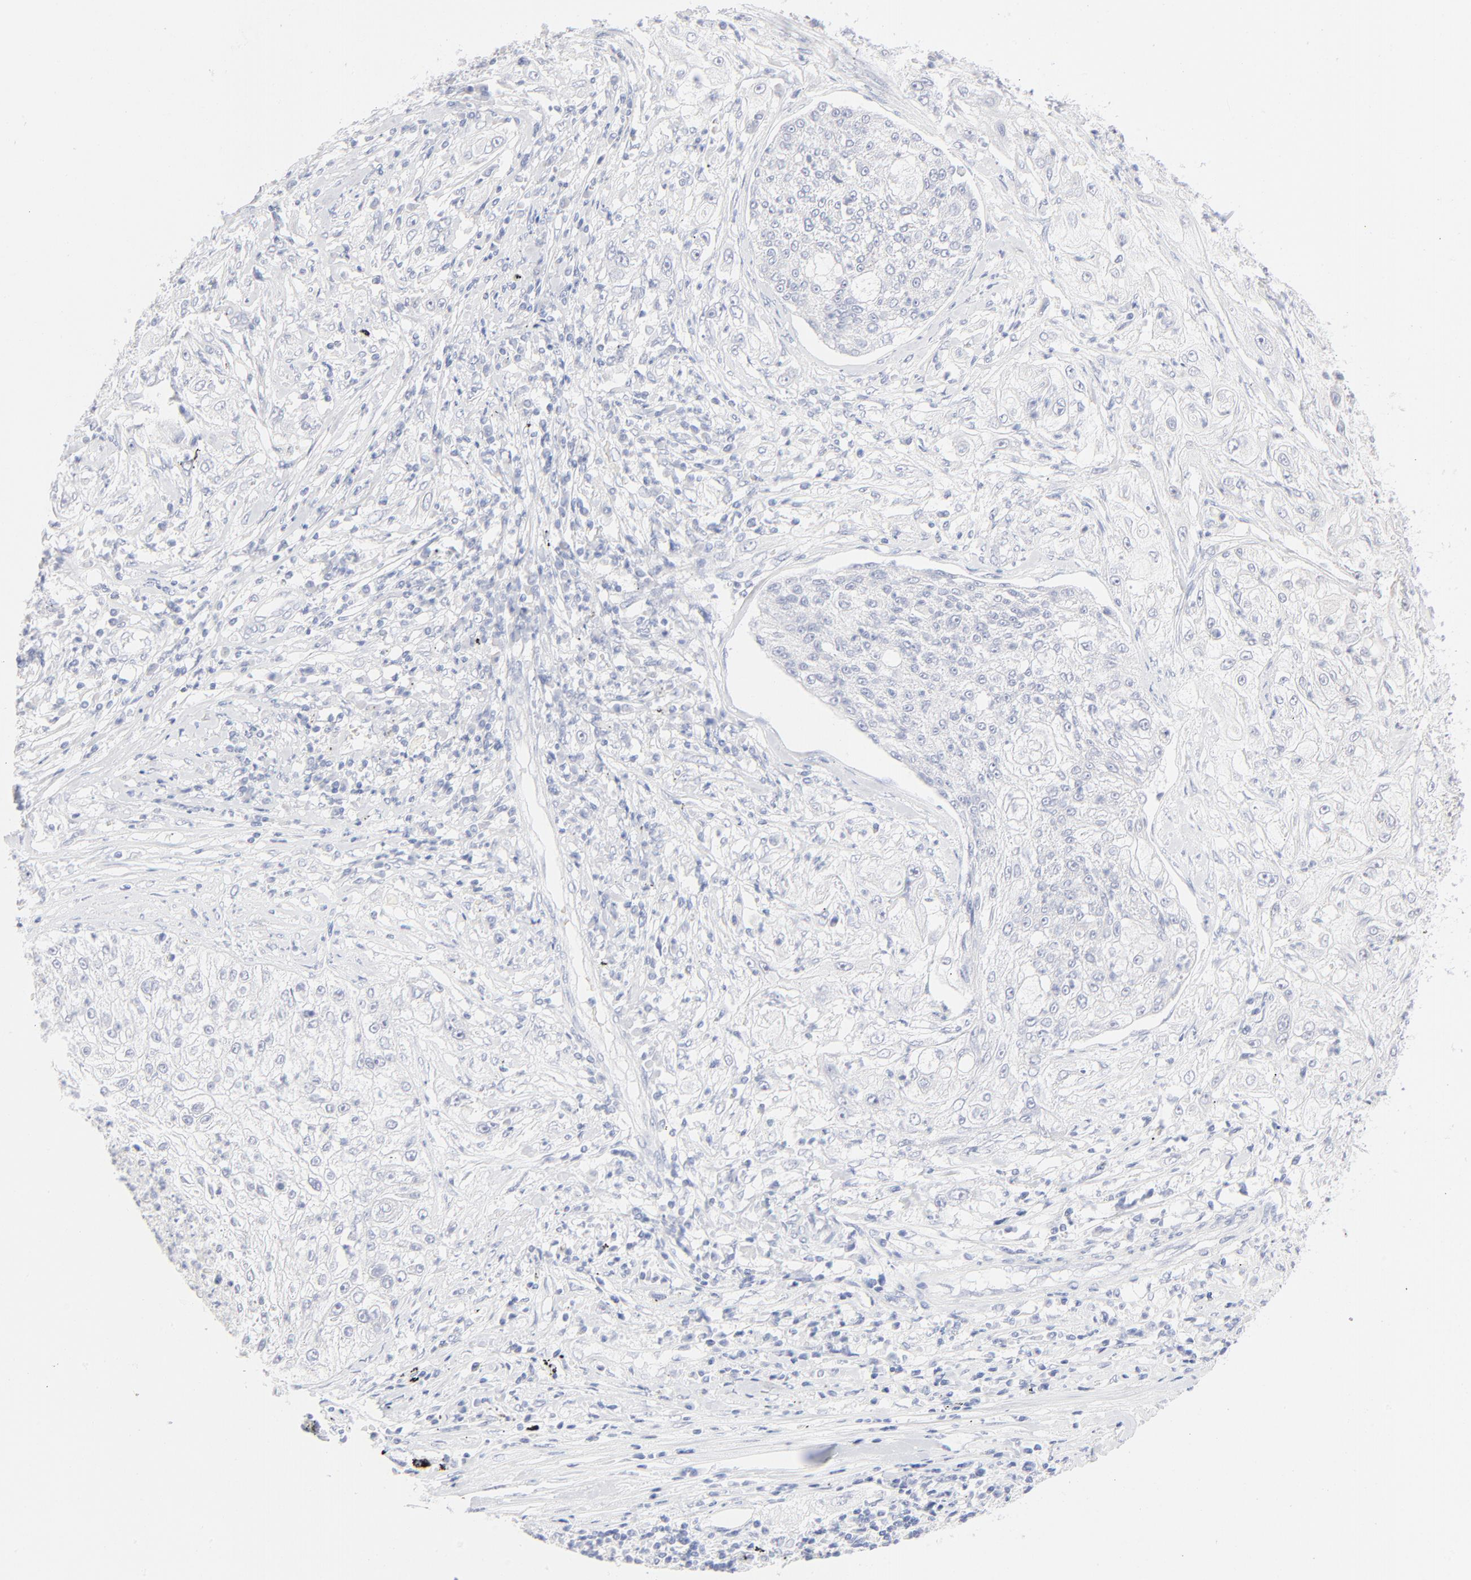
{"staining": {"intensity": "negative", "quantity": "none", "location": "none"}, "tissue": "lung cancer", "cell_type": "Tumor cells", "image_type": "cancer", "snomed": [{"axis": "morphology", "description": "Inflammation, NOS"}, {"axis": "morphology", "description": "Squamous cell carcinoma, NOS"}, {"axis": "topography", "description": "Lymph node"}, {"axis": "topography", "description": "Soft tissue"}, {"axis": "topography", "description": "Lung"}], "caption": "This image is of lung cancer stained with immunohistochemistry to label a protein in brown with the nuclei are counter-stained blue. There is no staining in tumor cells. The staining is performed using DAB (3,3'-diaminobenzidine) brown chromogen with nuclei counter-stained in using hematoxylin.", "gene": "ONECUT1", "patient": {"sex": "male", "age": 66}}